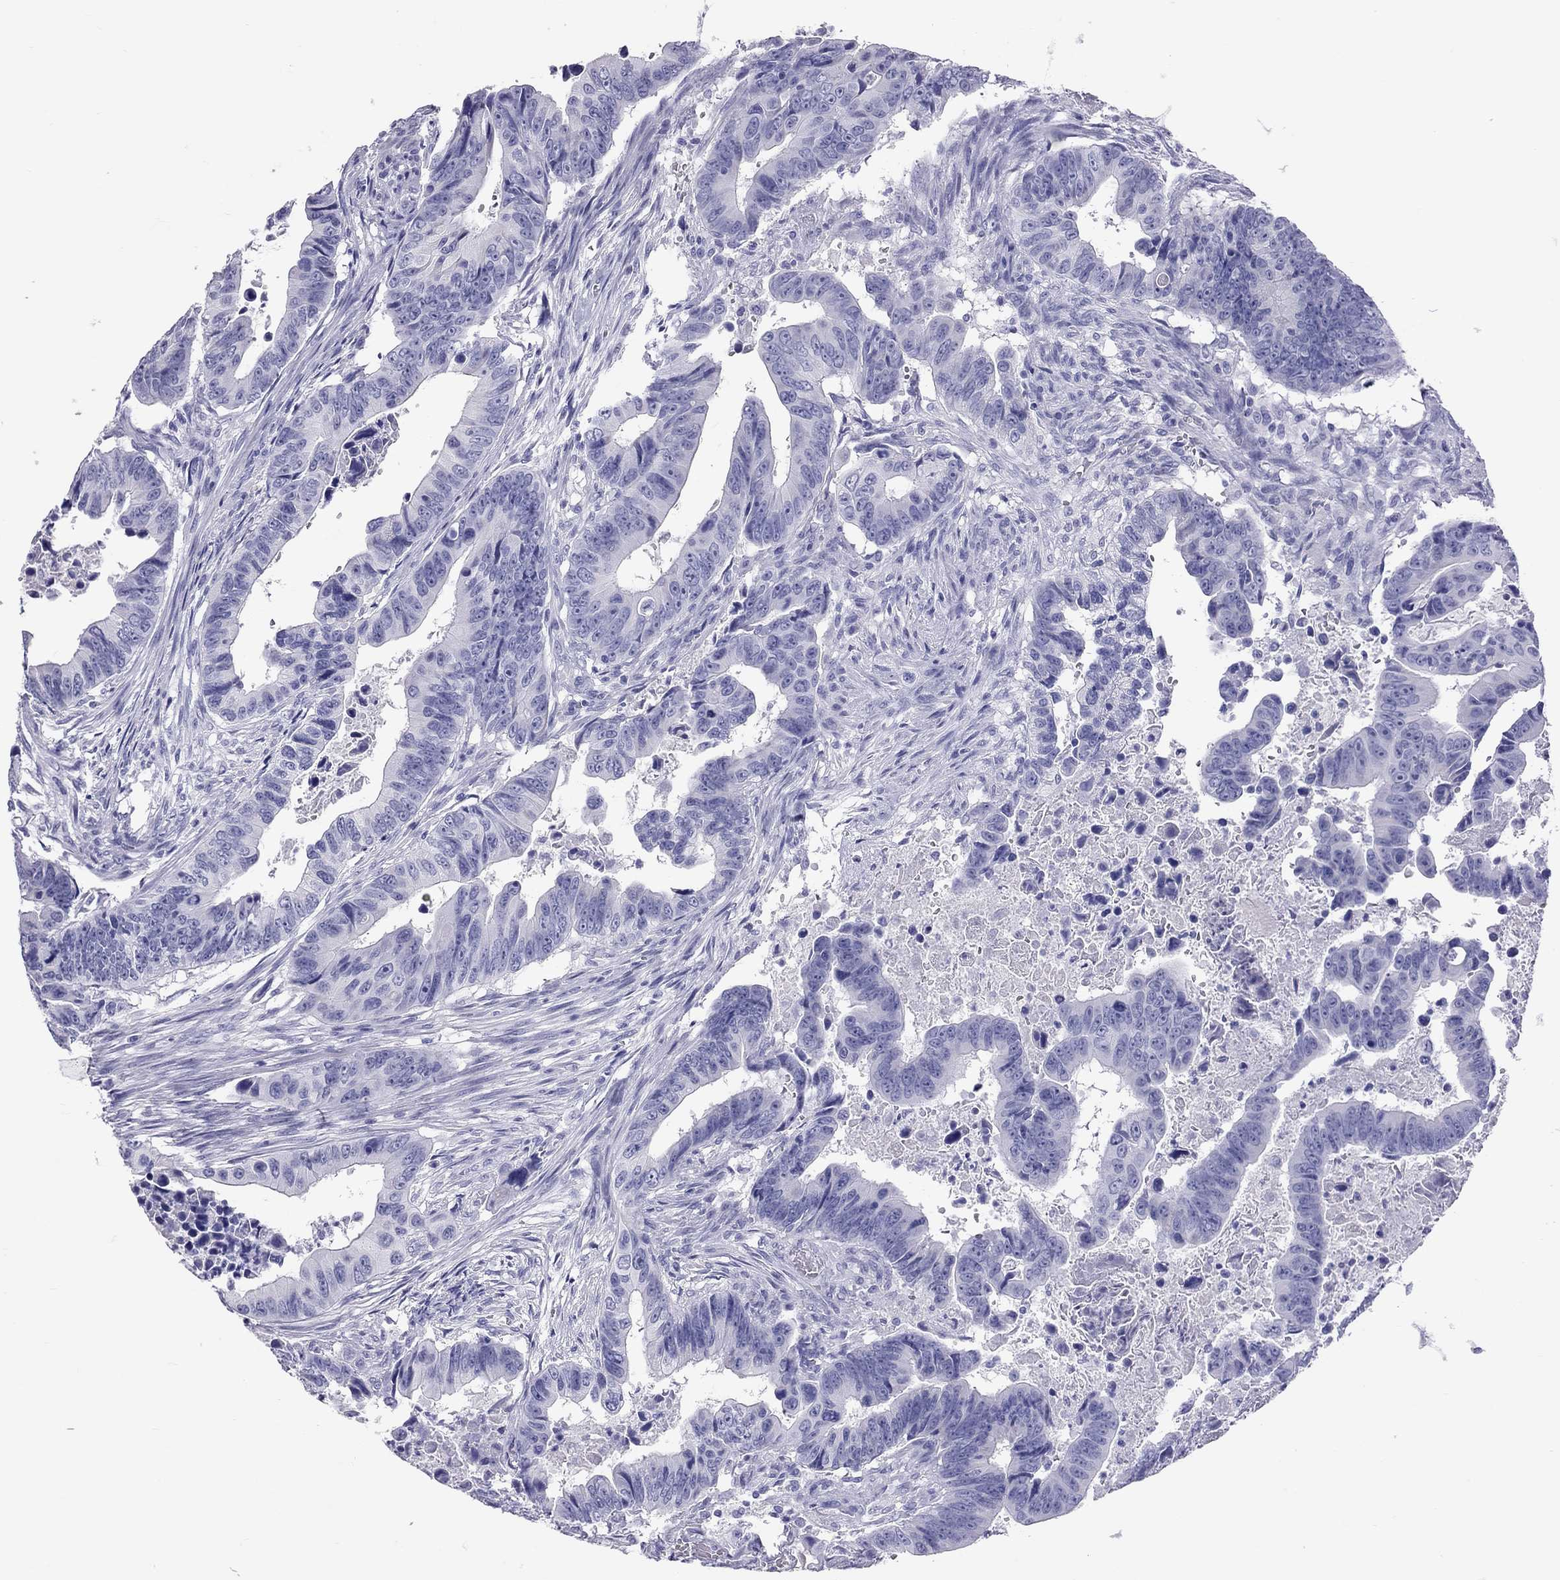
{"staining": {"intensity": "negative", "quantity": "none", "location": "none"}, "tissue": "colorectal cancer", "cell_type": "Tumor cells", "image_type": "cancer", "snomed": [{"axis": "morphology", "description": "Adenocarcinoma, NOS"}, {"axis": "topography", "description": "Colon"}], "caption": "An immunohistochemistry (IHC) micrograph of colorectal cancer is shown. There is no staining in tumor cells of colorectal cancer. (Stains: DAB (3,3'-diaminobenzidine) IHC with hematoxylin counter stain, Microscopy: brightfield microscopy at high magnification).", "gene": "STAG3", "patient": {"sex": "female", "age": 87}}